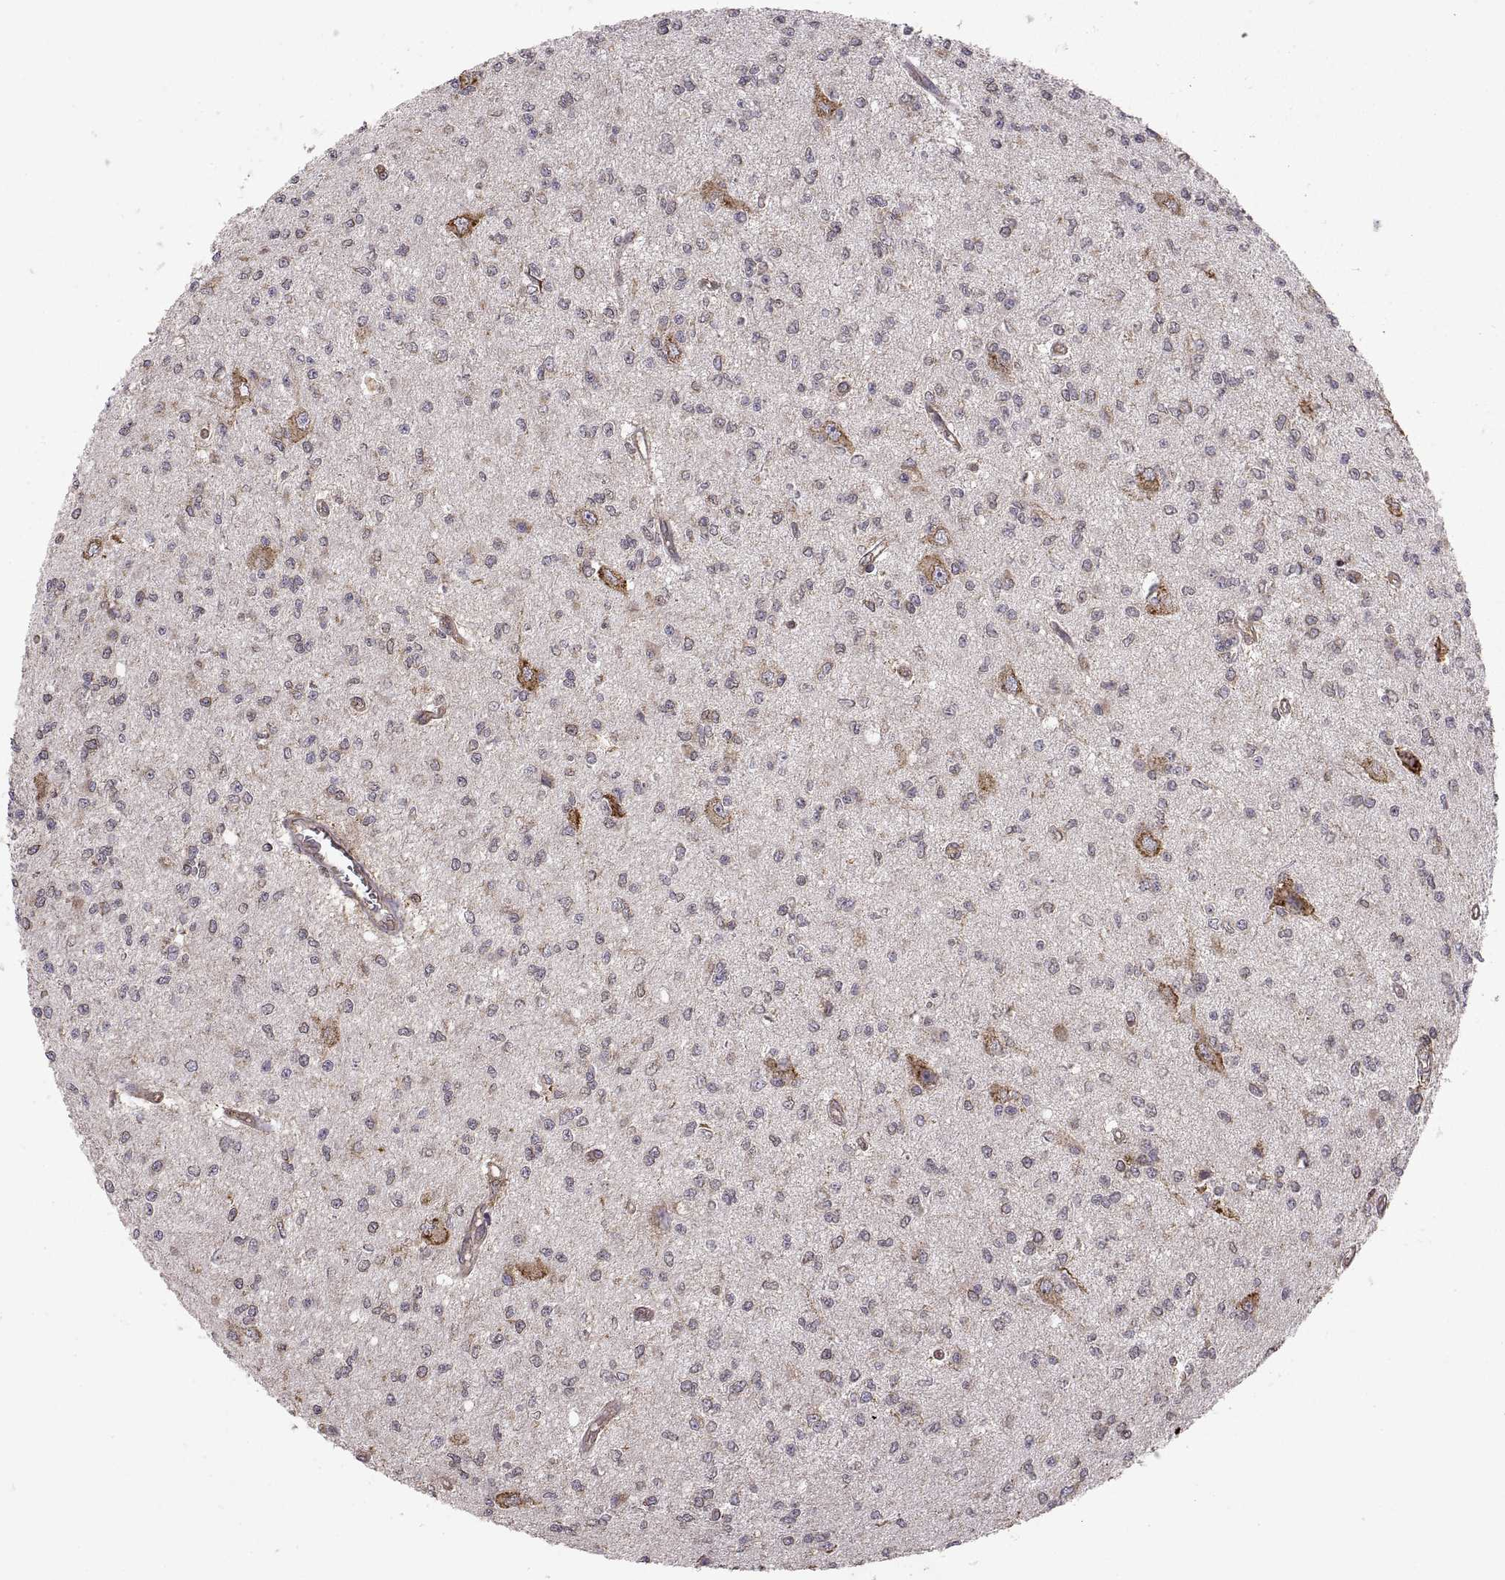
{"staining": {"intensity": "moderate", "quantity": "<25%", "location": "cytoplasmic/membranous"}, "tissue": "glioma", "cell_type": "Tumor cells", "image_type": "cancer", "snomed": [{"axis": "morphology", "description": "Glioma, malignant, Low grade"}, {"axis": "topography", "description": "Brain"}], "caption": "Malignant glioma (low-grade) stained for a protein (brown) shows moderate cytoplasmic/membranous positive expression in about <25% of tumor cells.", "gene": "PDIA3", "patient": {"sex": "male", "age": 67}}